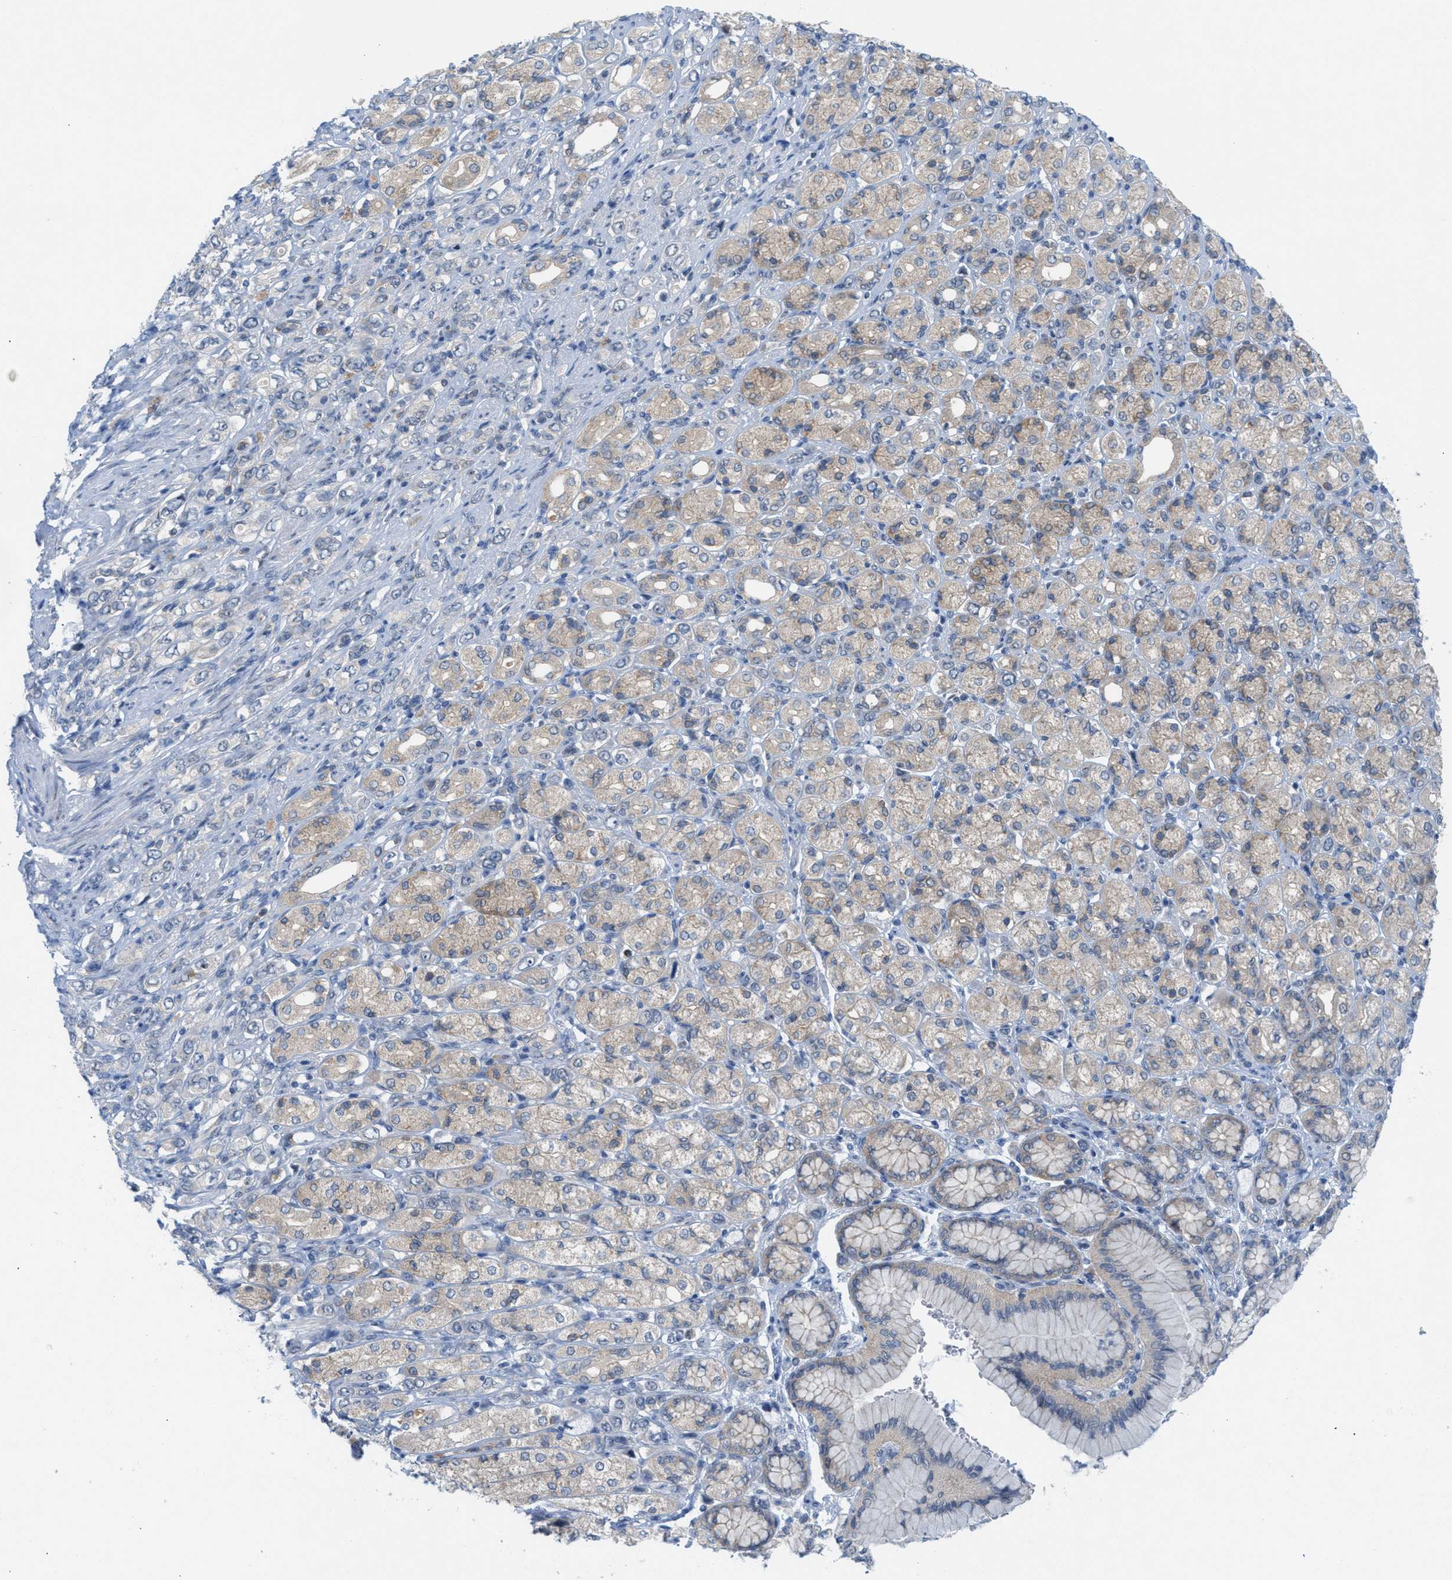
{"staining": {"intensity": "weak", "quantity": "<25%", "location": "cytoplasmic/membranous"}, "tissue": "stomach cancer", "cell_type": "Tumor cells", "image_type": "cancer", "snomed": [{"axis": "morphology", "description": "Adenocarcinoma, NOS"}, {"axis": "topography", "description": "Stomach"}], "caption": "Protein analysis of adenocarcinoma (stomach) exhibits no significant staining in tumor cells. (DAB (3,3'-diaminobenzidine) immunohistochemistry (IHC), high magnification).", "gene": "WIPI2", "patient": {"sex": "female", "age": 65}}